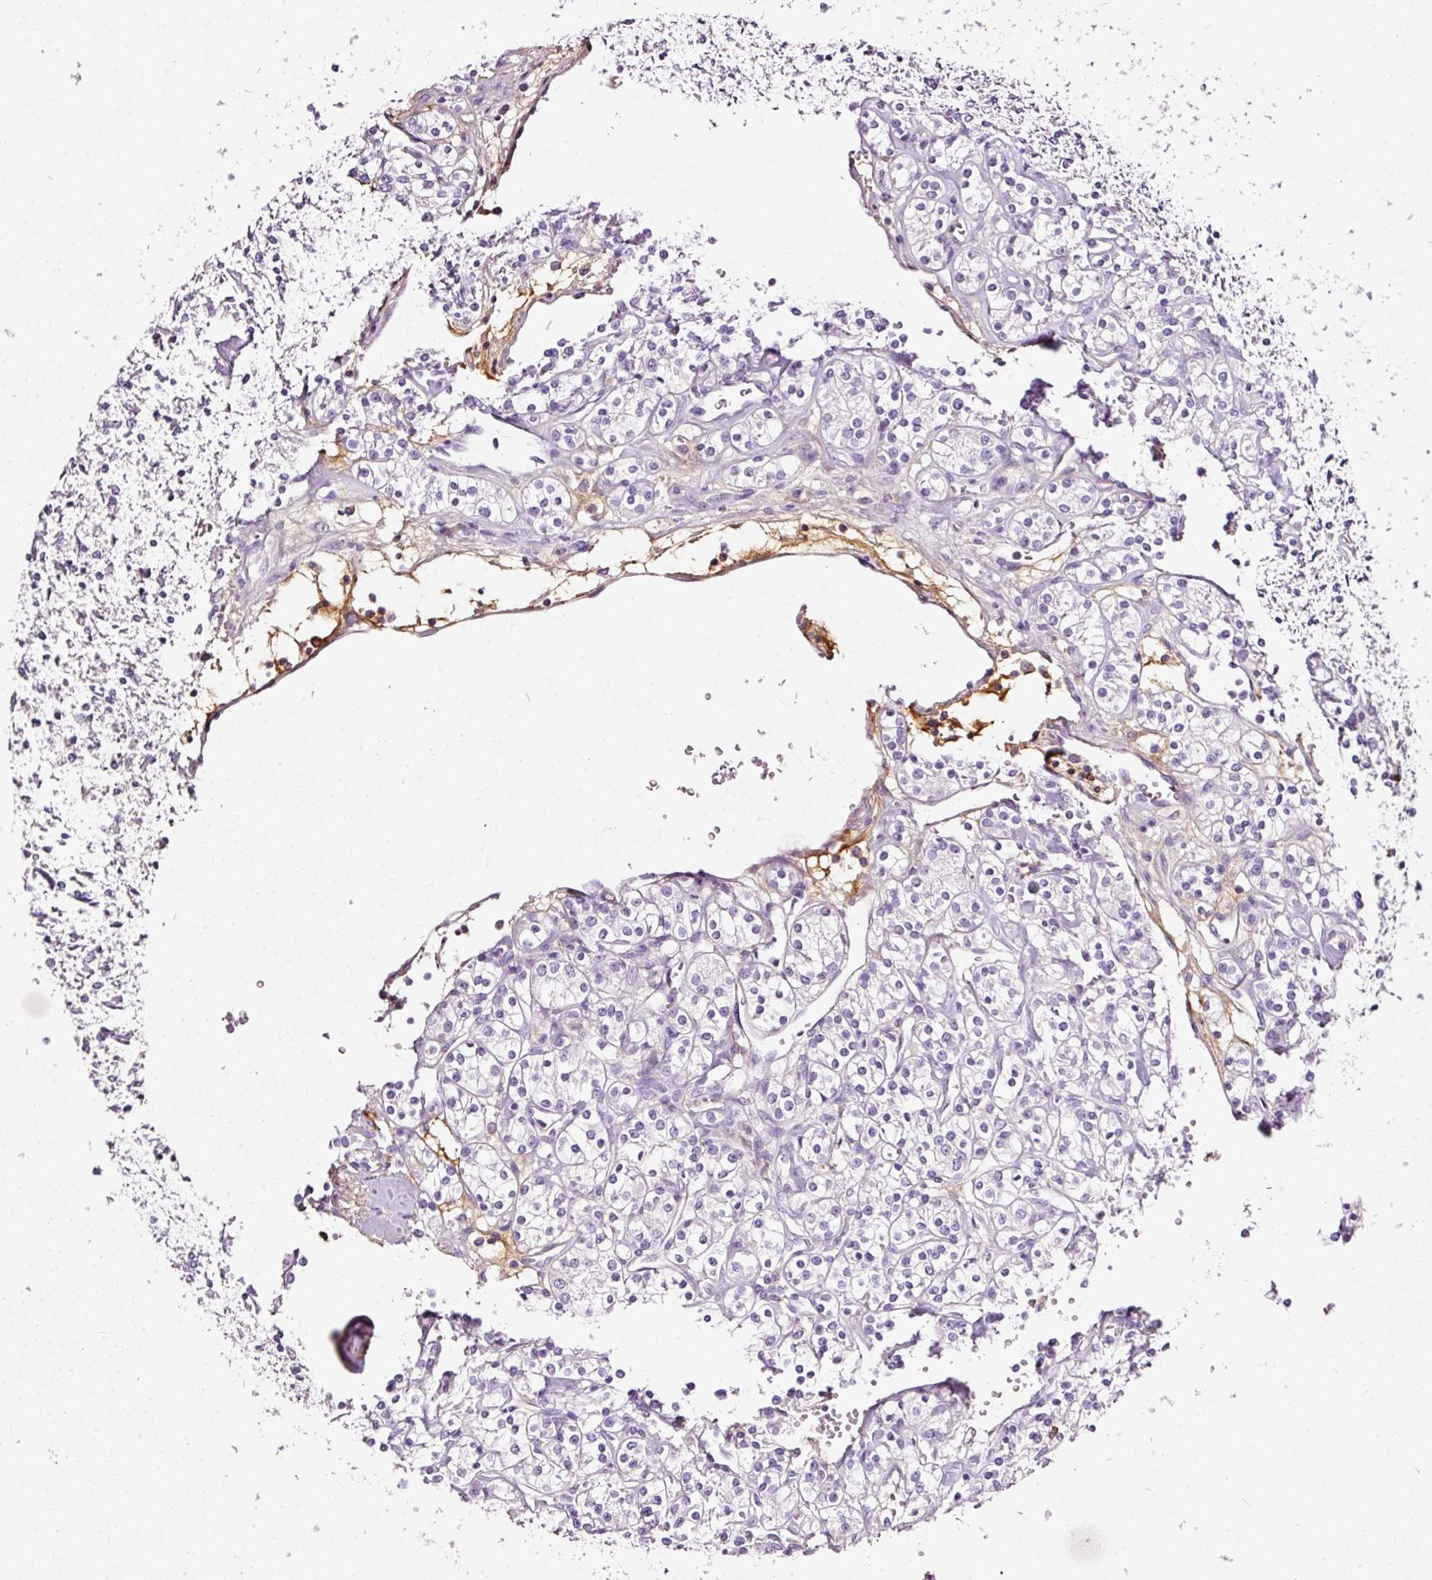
{"staining": {"intensity": "negative", "quantity": "none", "location": "none"}, "tissue": "renal cancer", "cell_type": "Tumor cells", "image_type": "cancer", "snomed": [{"axis": "morphology", "description": "Adenocarcinoma, NOS"}, {"axis": "topography", "description": "Kidney"}], "caption": "Micrograph shows no protein expression in tumor cells of renal cancer tissue. (DAB immunohistochemistry (IHC) visualized using brightfield microscopy, high magnification).", "gene": "CYB561A3", "patient": {"sex": "male", "age": 77}}